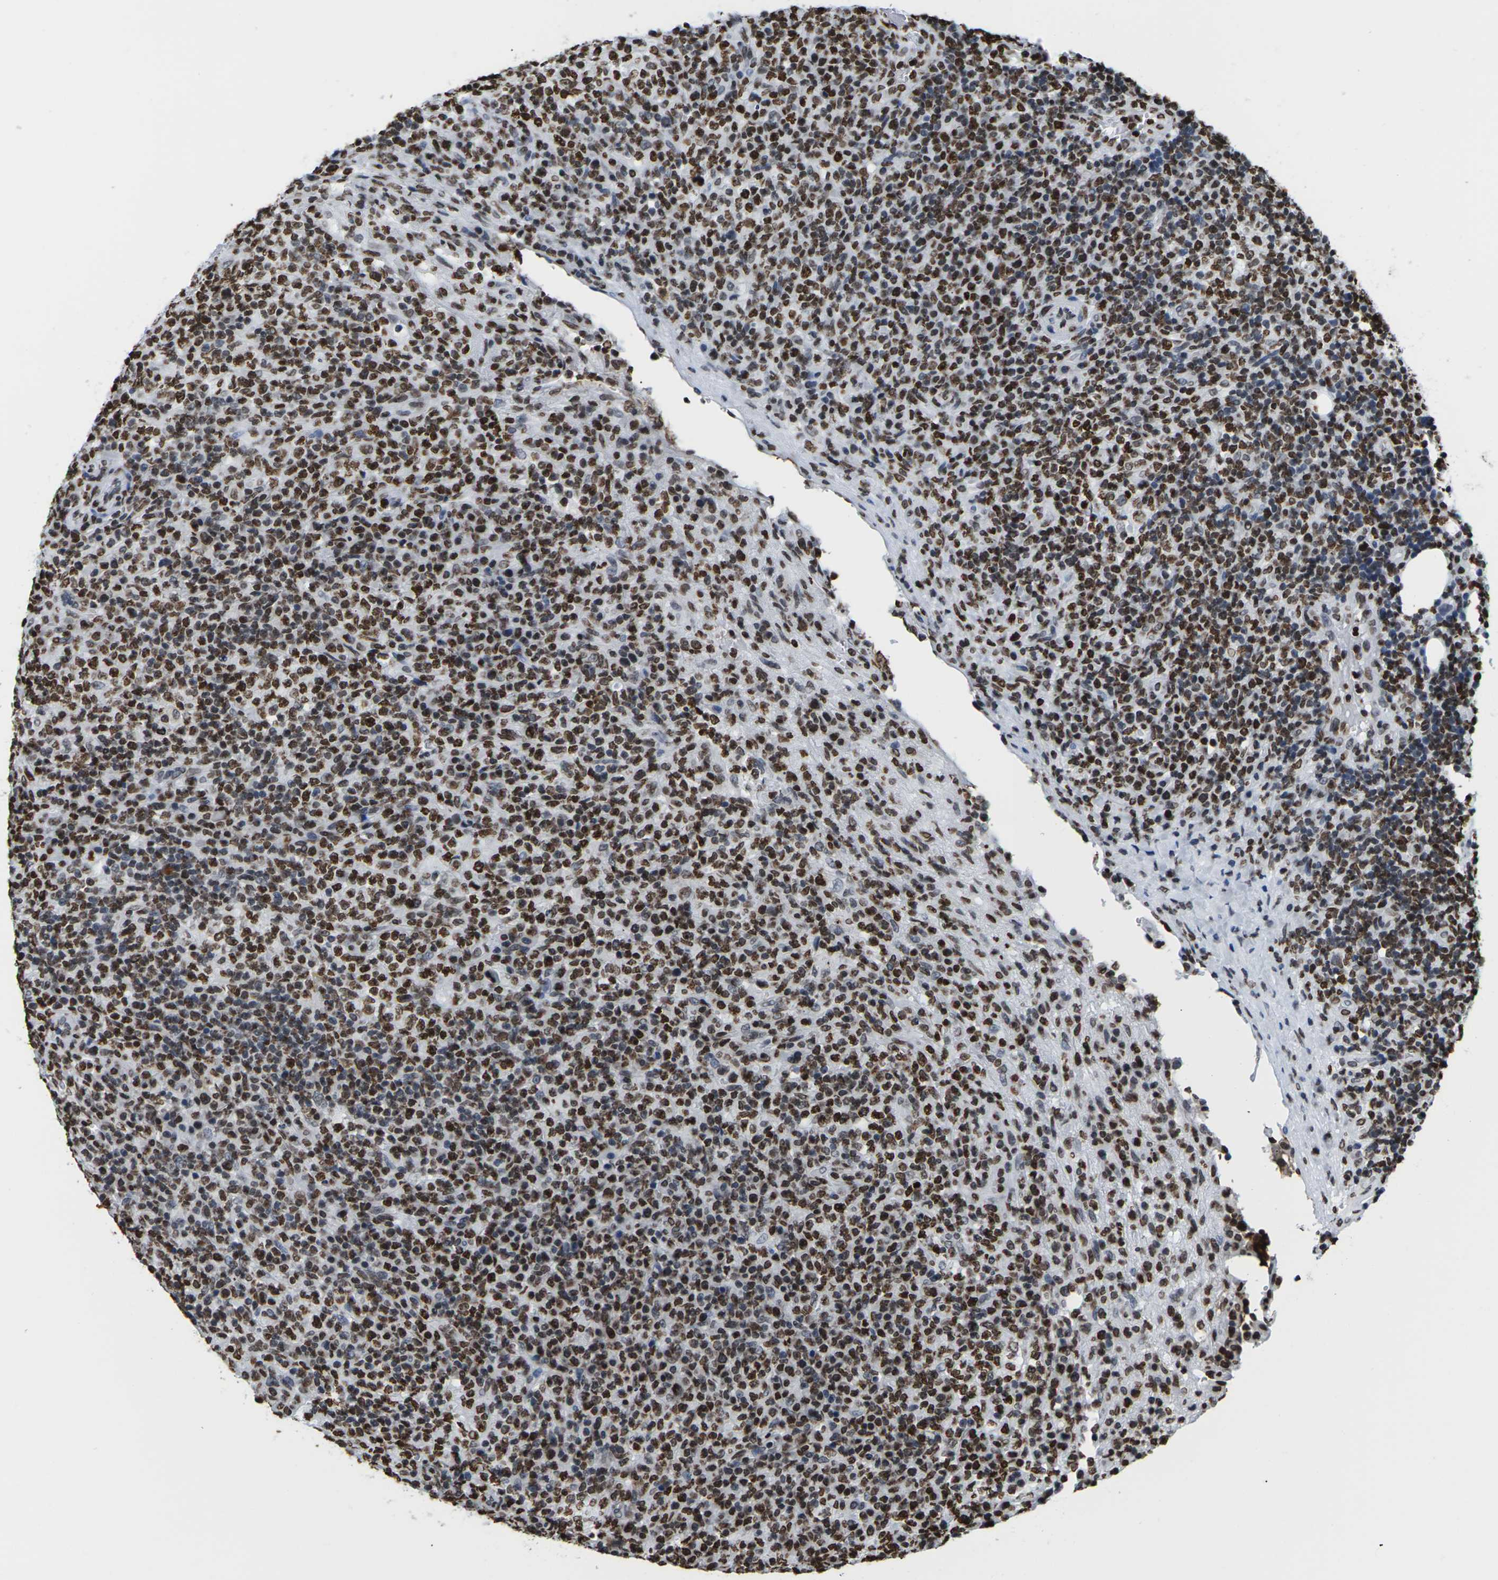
{"staining": {"intensity": "strong", "quantity": ">75%", "location": "cytoplasmic/membranous,nuclear"}, "tissue": "lymphoma", "cell_type": "Tumor cells", "image_type": "cancer", "snomed": [{"axis": "morphology", "description": "Malignant lymphoma, non-Hodgkin's type, High grade"}, {"axis": "topography", "description": "Lymph node"}], "caption": "Tumor cells demonstrate high levels of strong cytoplasmic/membranous and nuclear staining in approximately >75% of cells in malignant lymphoma, non-Hodgkin's type (high-grade). (DAB IHC with brightfield microscopy, high magnification).", "gene": "H2AC21", "patient": {"sex": "female", "age": 76}}